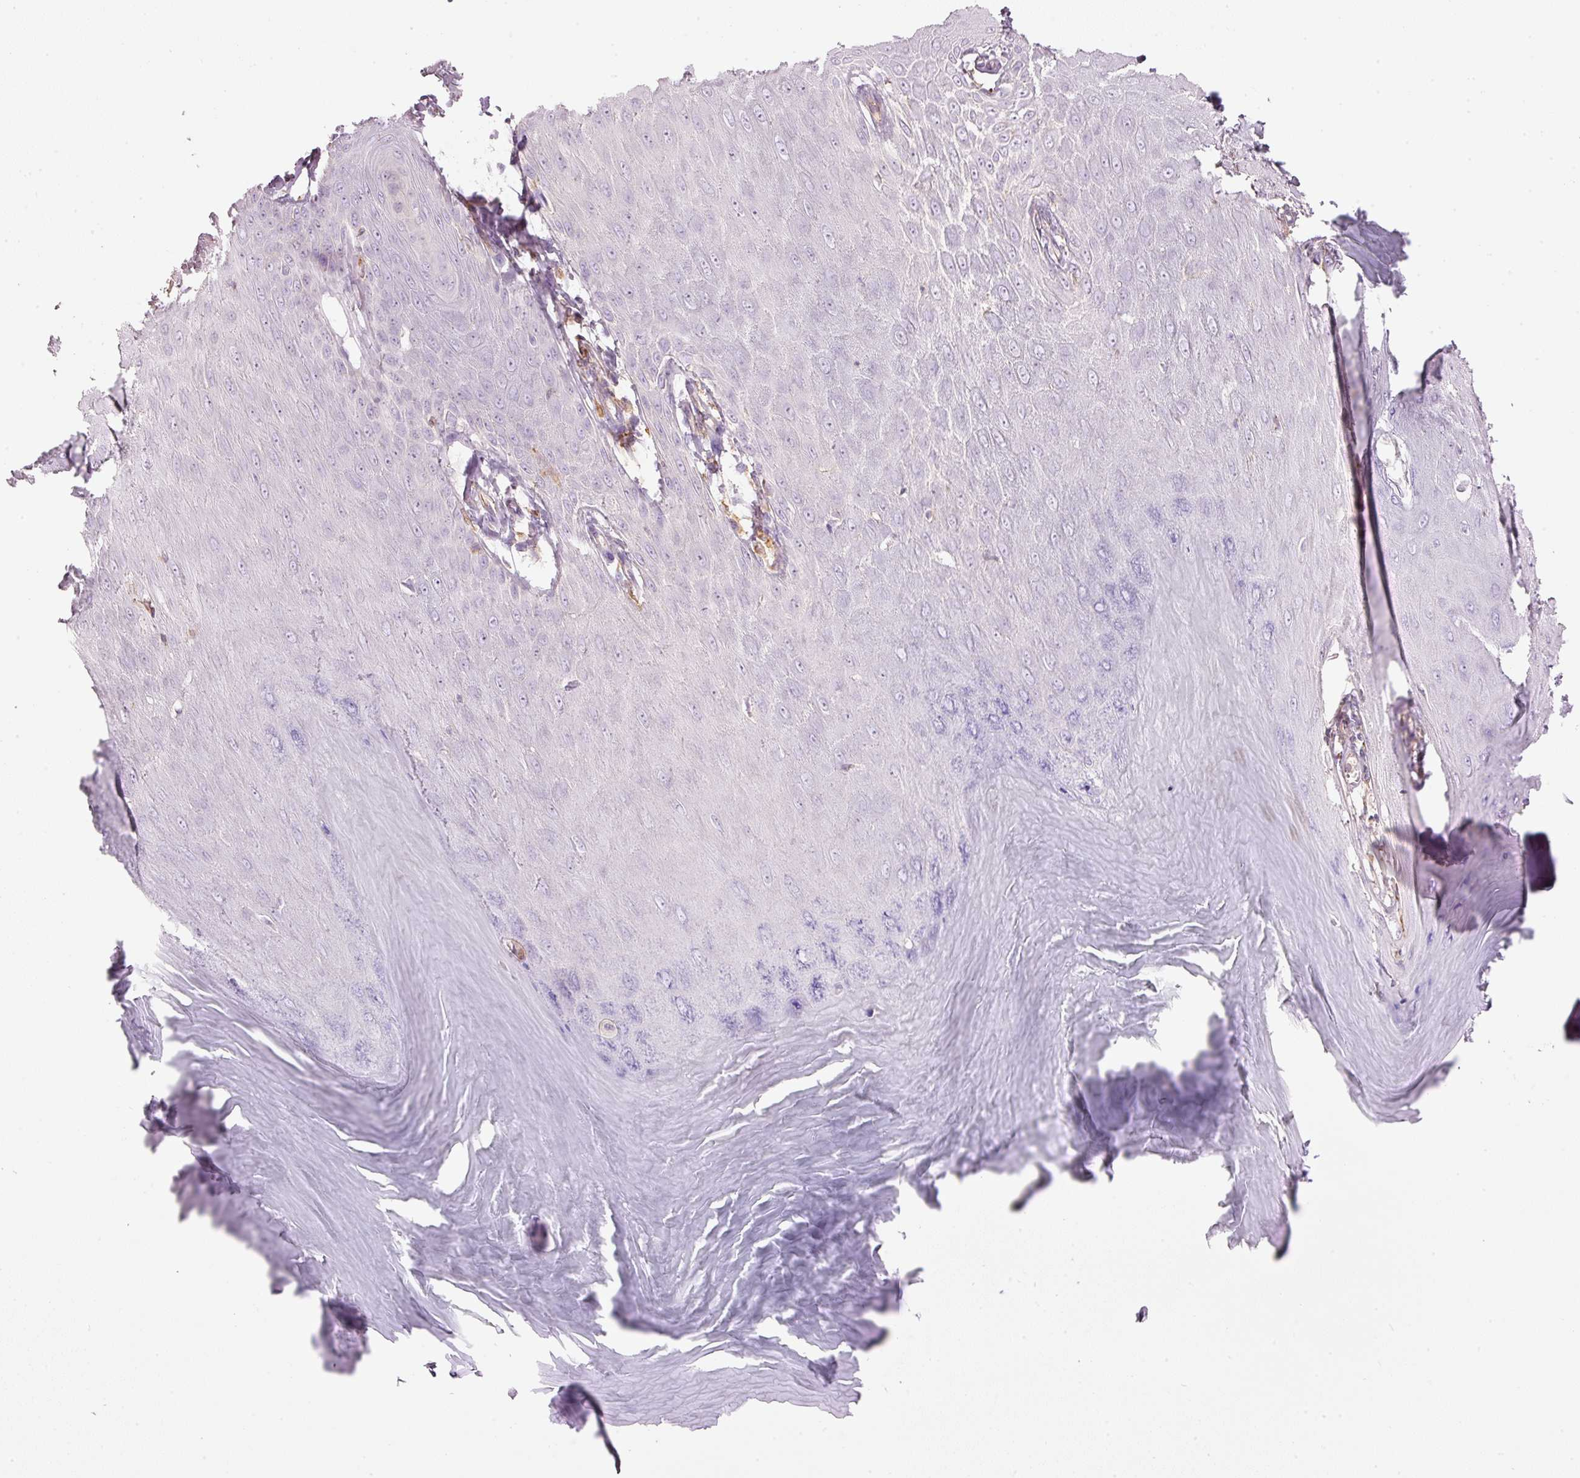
{"staining": {"intensity": "negative", "quantity": "none", "location": "none"}, "tissue": "skin cancer", "cell_type": "Tumor cells", "image_type": "cancer", "snomed": [{"axis": "morphology", "description": "Squamous cell carcinoma, NOS"}, {"axis": "topography", "description": "Skin"}], "caption": "Tumor cells show no significant staining in skin squamous cell carcinoma.", "gene": "SIPA1", "patient": {"sex": "male", "age": 70}}